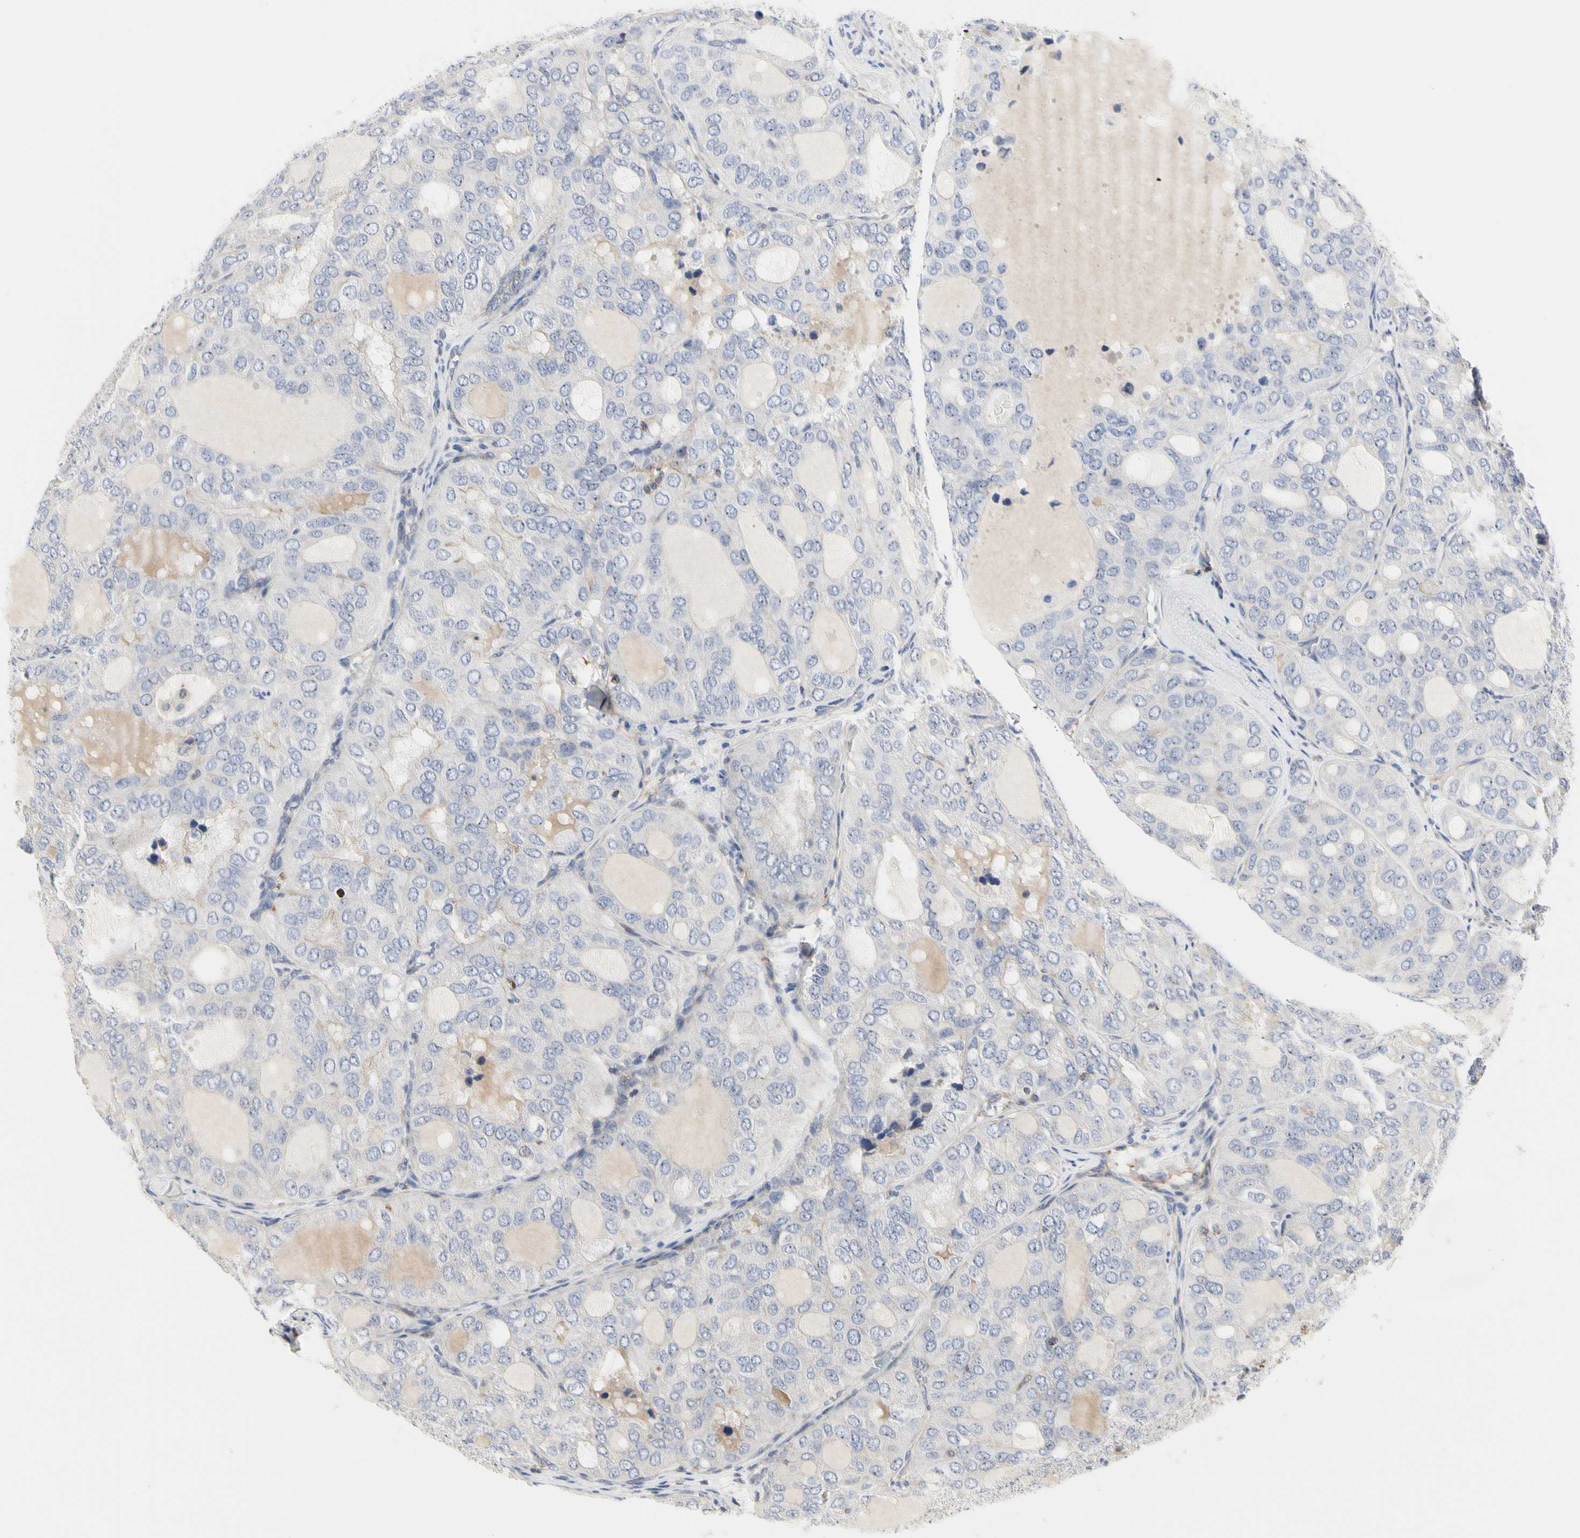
{"staining": {"intensity": "negative", "quantity": "none", "location": "none"}, "tissue": "thyroid cancer", "cell_type": "Tumor cells", "image_type": "cancer", "snomed": [{"axis": "morphology", "description": "Follicular adenoma carcinoma, NOS"}, {"axis": "topography", "description": "Thyroid gland"}], "caption": "The IHC histopathology image has no significant staining in tumor cells of thyroid cancer (follicular adenoma carcinoma) tissue.", "gene": "SHANK2", "patient": {"sex": "male", "age": 75}}